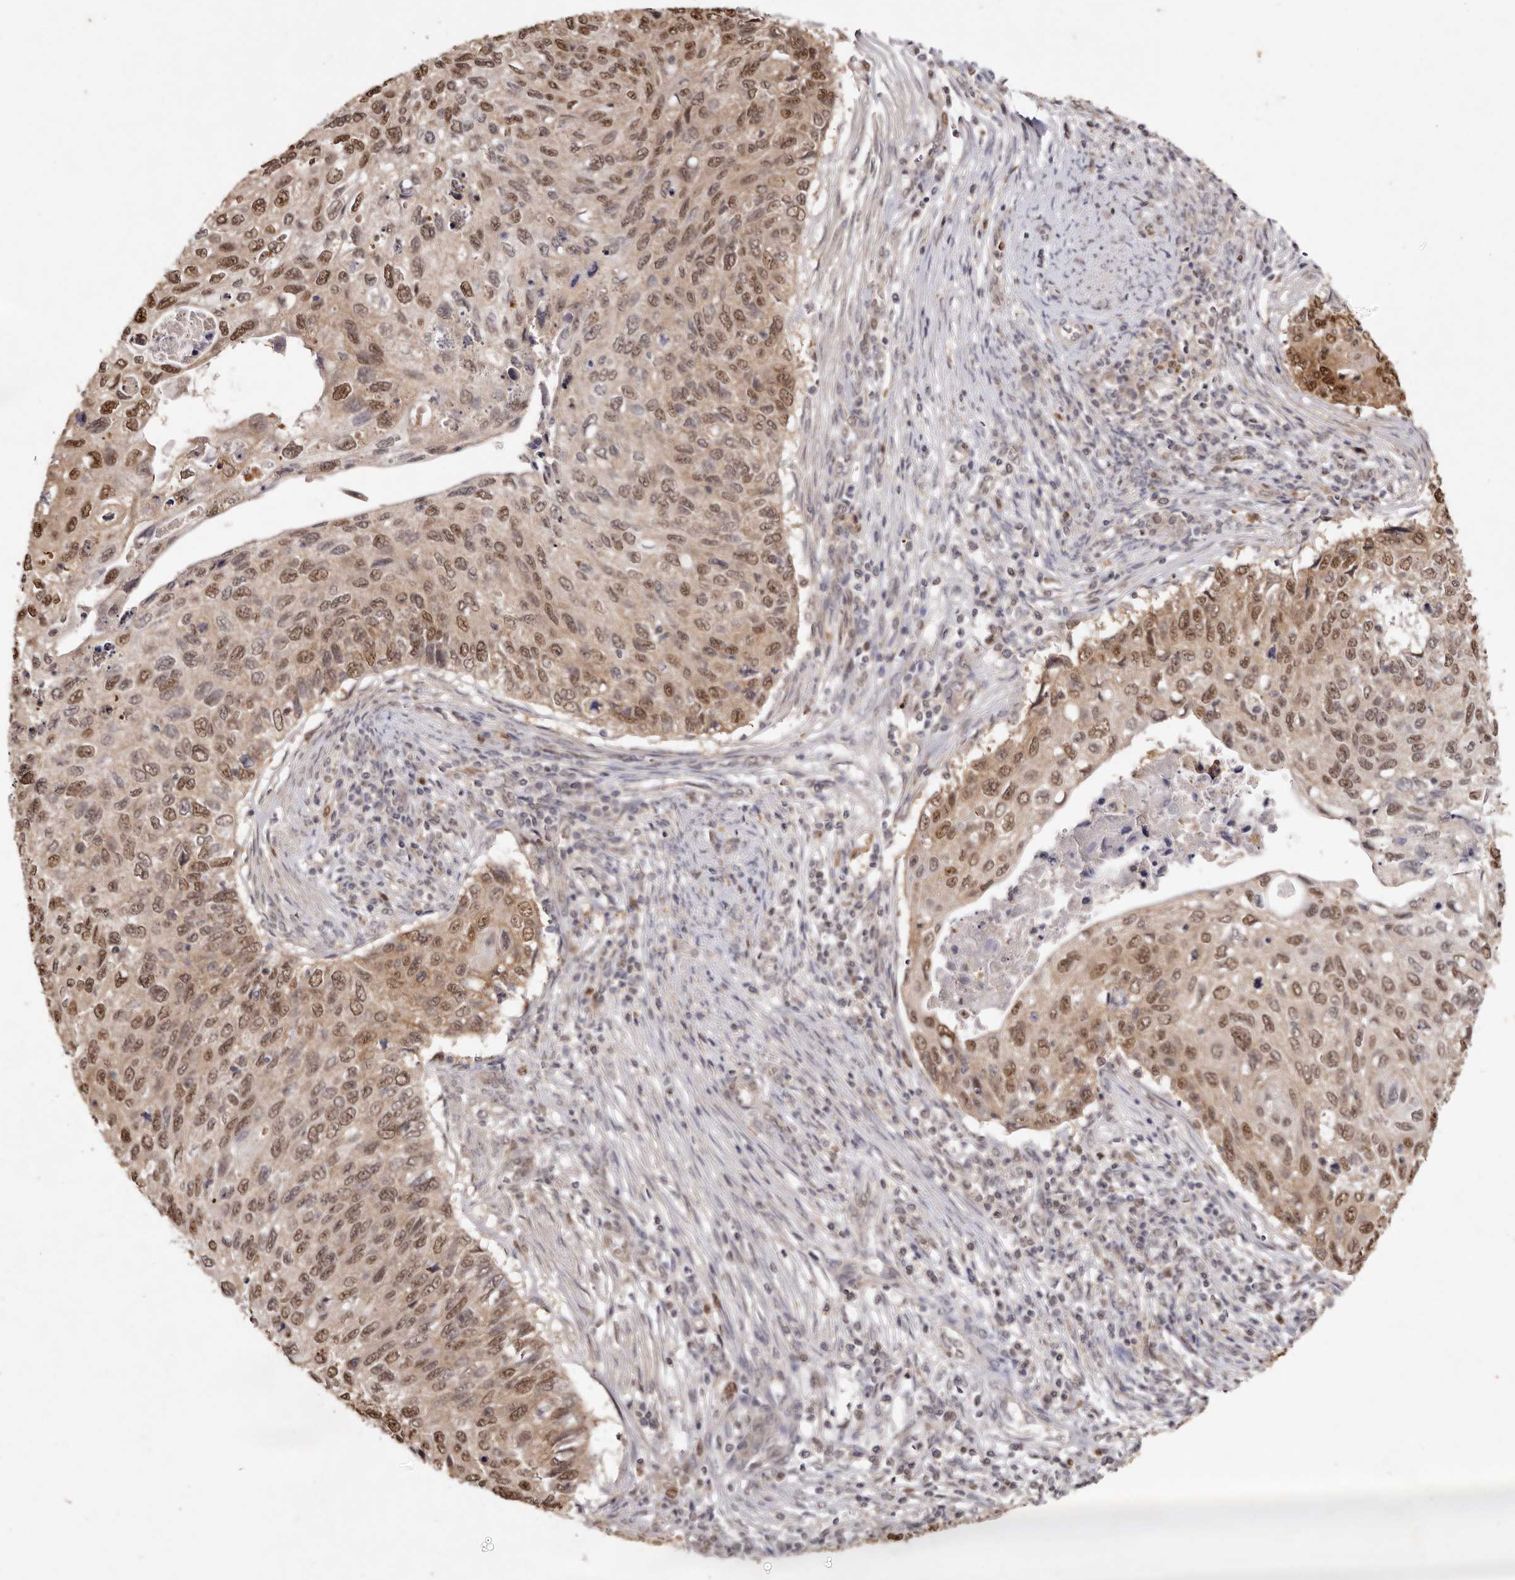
{"staining": {"intensity": "moderate", "quantity": ">75%", "location": "cytoplasmic/membranous,nuclear"}, "tissue": "cervical cancer", "cell_type": "Tumor cells", "image_type": "cancer", "snomed": [{"axis": "morphology", "description": "Squamous cell carcinoma, NOS"}, {"axis": "topography", "description": "Cervix"}], "caption": "Protein staining of cervical squamous cell carcinoma tissue exhibits moderate cytoplasmic/membranous and nuclear expression in about >75% of tumor cells. (DAB IHC with brightfield microscopy, high magnification).", "gene": "NOTCH1", "patient": {"sex": "female", "age": 70}}